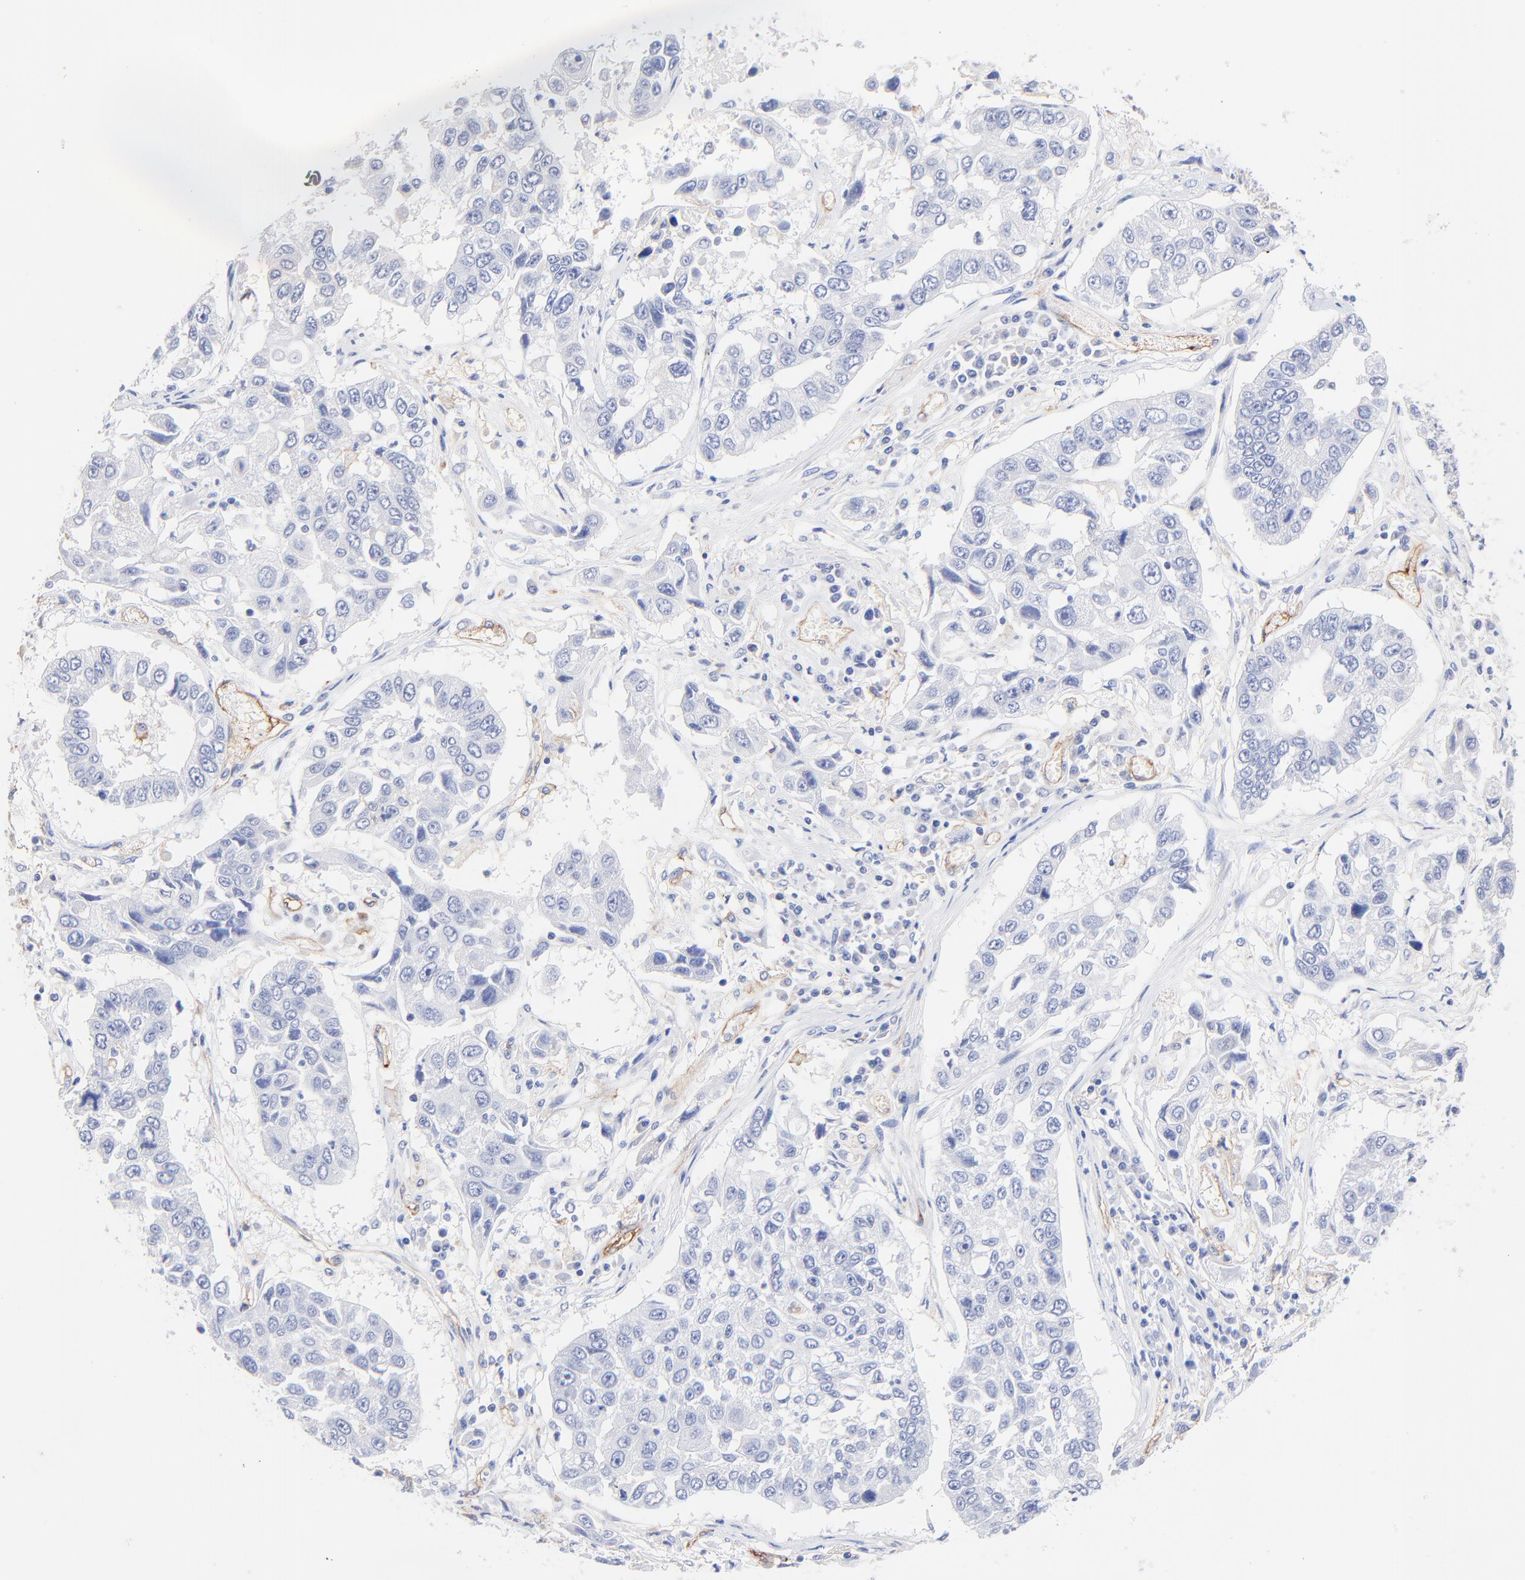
{"staining": {"intensity": "negative", "quantity": "none", "location": "none"}, "tissue": "lung cancer", "cell_type": "Tumor cells", "image_type": "cancer", "snomed": [{"axis": "morphology", "description": "Squamous cell carcinoma, NOS"}, {"axis": "topography", "description": "Lung"}], "caption": "Immunohistochemistry of human squamous cell carcinoma (lung) shows no expression in tumor cells.", "gene": "SLC44A2", "patient": {"sex": "male", "age": 71}}